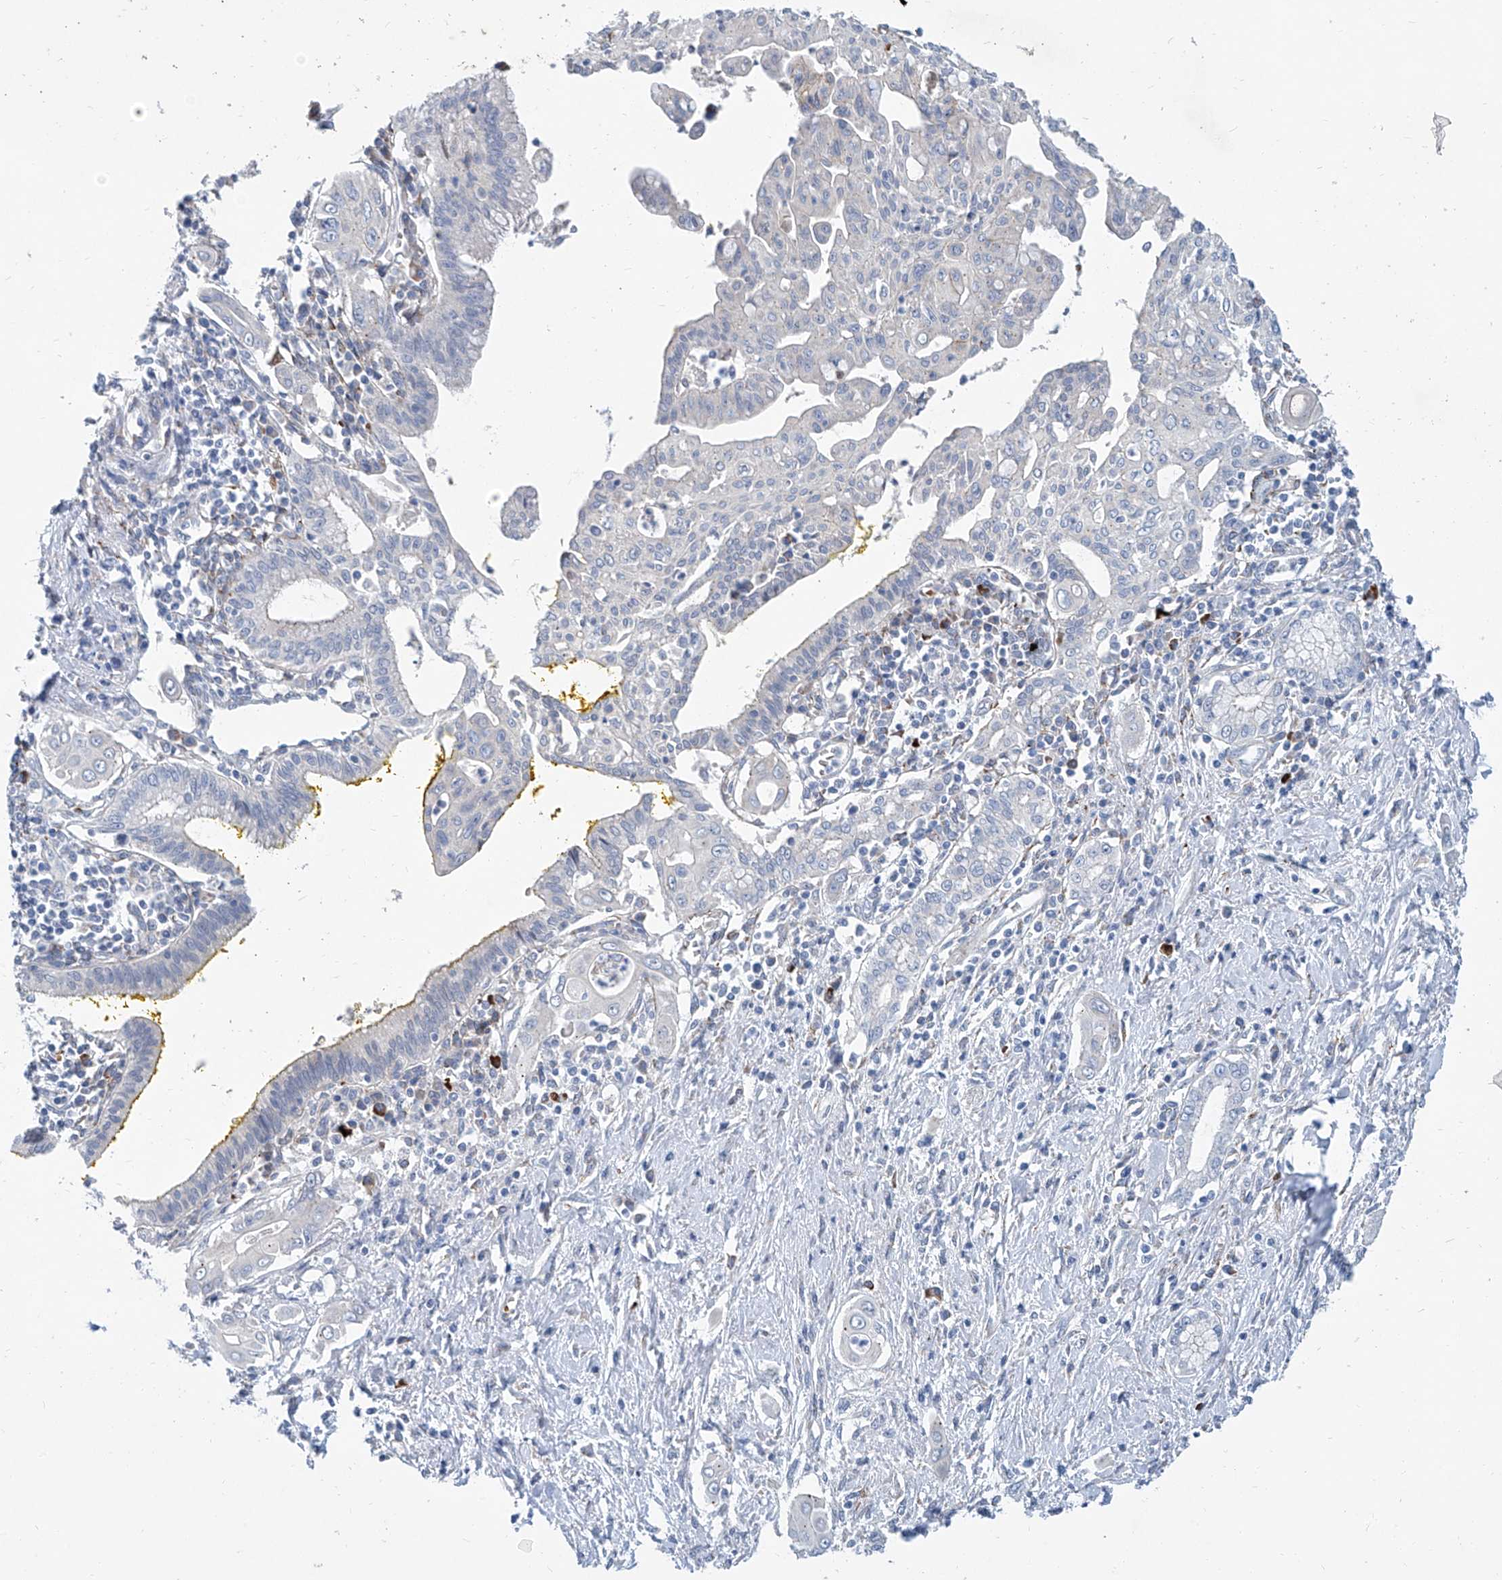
{"staining": {"intensity": "weak", "quantity": "<25%", "location": "cytoplasmic/membranous"}, "tissue": "pancreatic cancer", "cell_type": "Tumor cells", "image_type": "cancer", "snomed": [{"axis": "morphology", "description": "Adenocarcinoma, NOS"}, {"axis": "topography", "description": "Pancreas"}], "caption": "This is an immunohistochemistry (IHC) photomicrograph of pancreatic cancer (adenocarcinoma). There is no positivity in tumor cells.", "gene": "FPR2", "patient": {"sex": "male", "age": 58}}